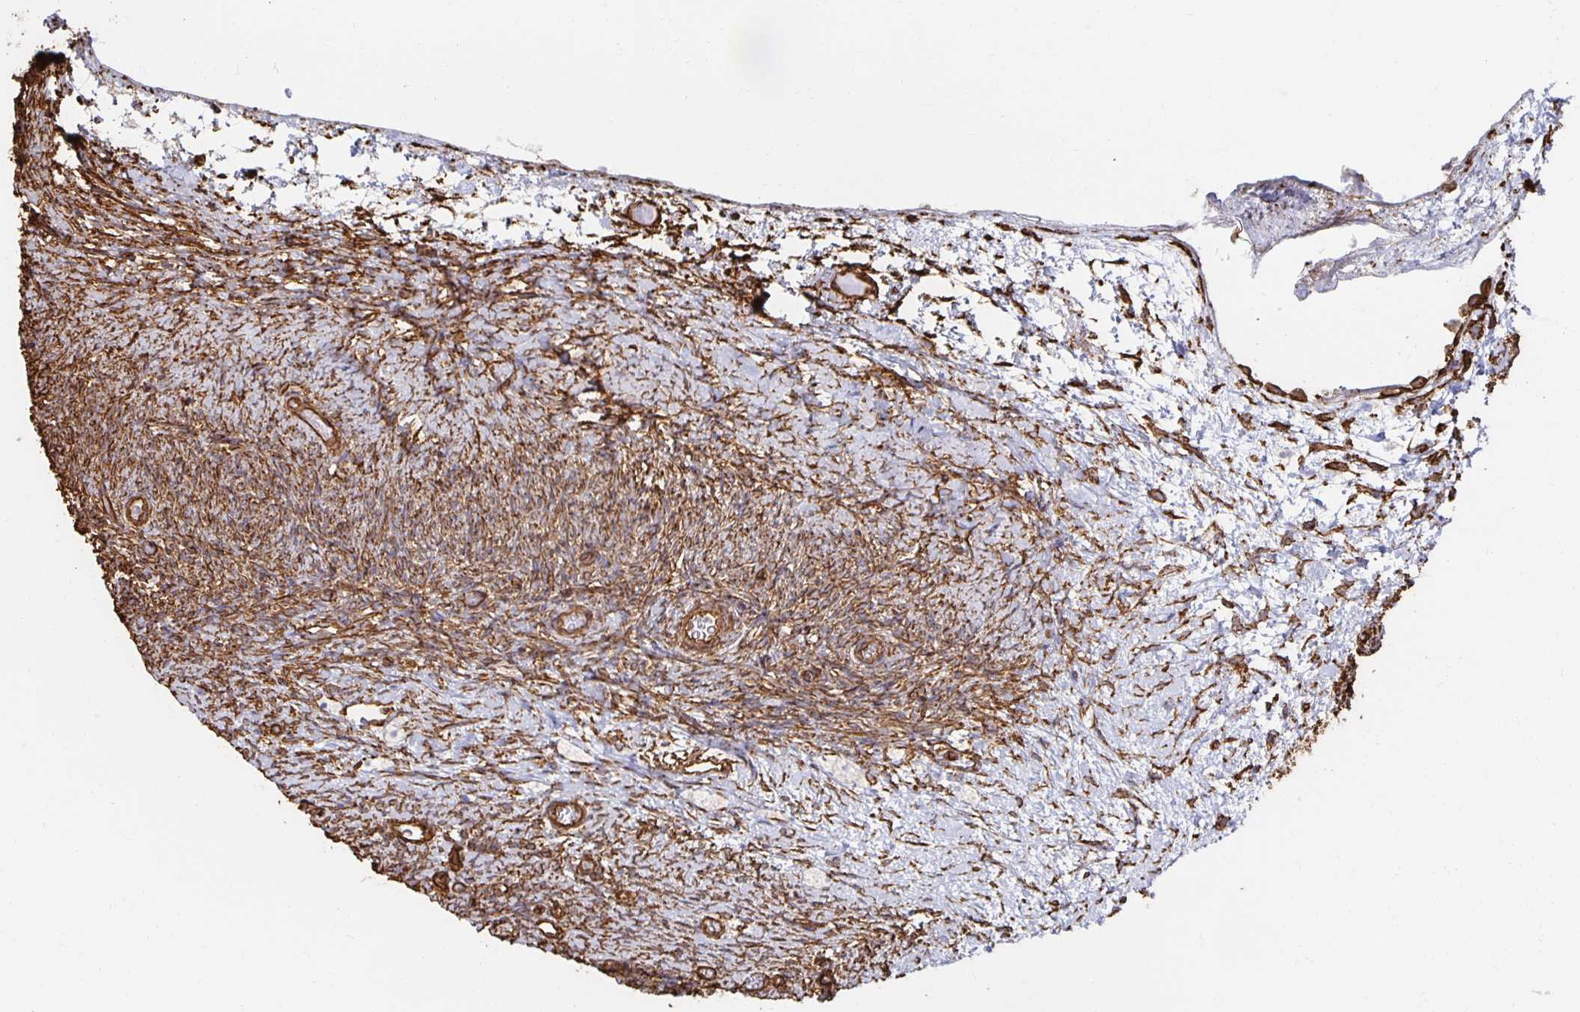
{"staining": {"intensity": "moderate", "quantity": ">75%", "location": "cytoplasmic/membranous"}, "tissue": "ovary", "cell_type": "Ovarian stroma cells", "image_type": "normal", "snomed": [{"axis": "morphology", "description": "Normal tissue, NOS"}, {"axis": "topography", "description": "Ovary"}], "caption": "Ovary stained with DAB immunohistochemistry (IHC) exhibits medium levels of moderate cytoplasmic/membranous expression in approximately >75% of ovarian stroma cells. The staining is performed using DAB brown chromogen to label protein expression. The nuclei are counter-stained blue using hematoxylin.", "gene": "VIPR2", "patient": {"sex": "female", "age": 39}}